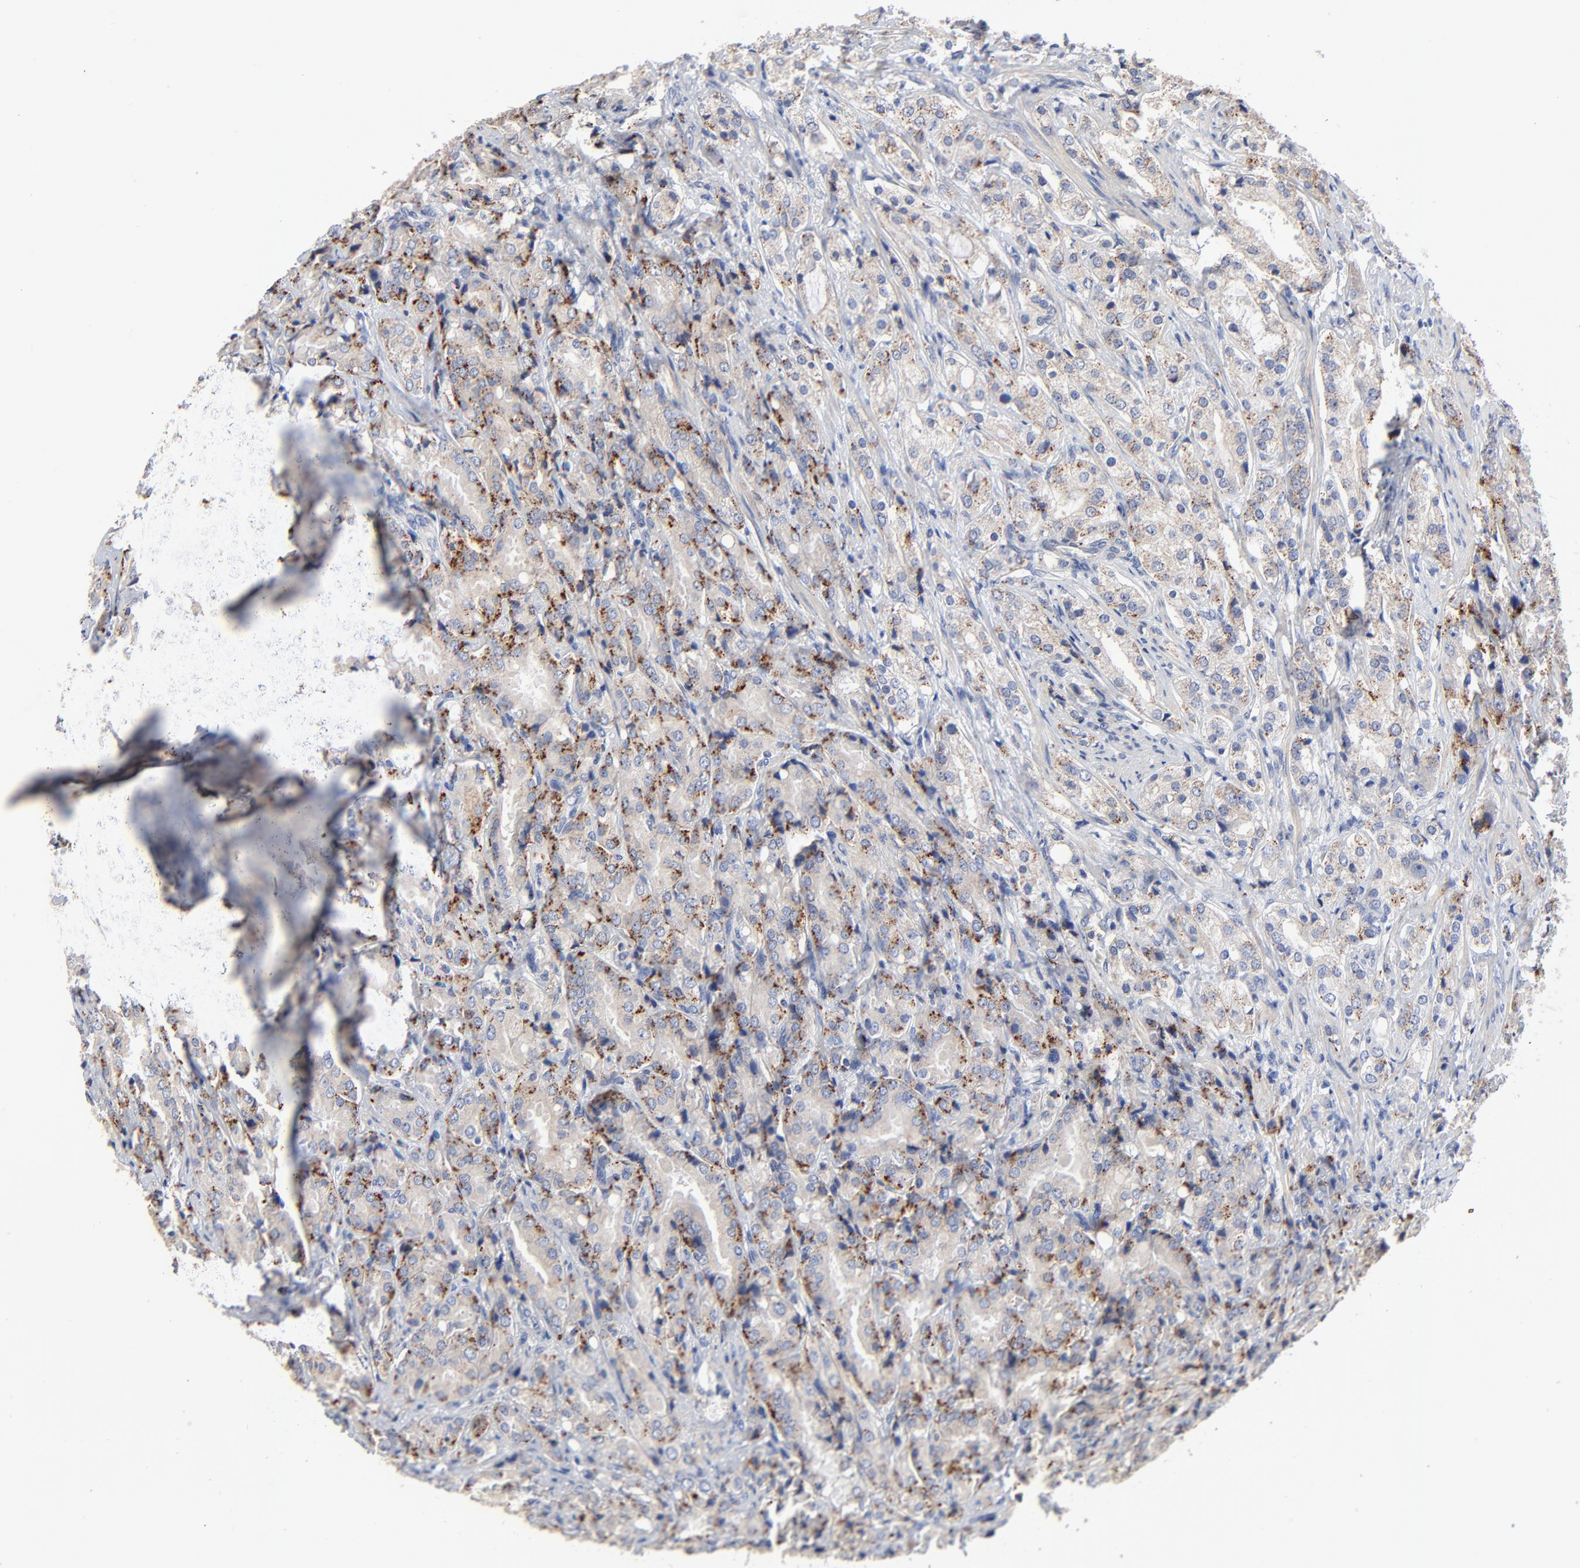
{"staining": {"intensity": "strong", "quantity": ">75%", "location": "cytoplasmic/membranous"}, "tissue": "prostate cancer", "cell_type": "Tumor cells", "image_type": "cancer", "snomed": [{"axis": "morphology", "description": "Adenocarcinoma, High grade"}, {"axis": "topography", "description": "Prostate"}], "caption": "A photomicrograph of human high-grade adenocarcinoma (prostate) stained for a protein shows strong cytoplasmic/membranous brown staining in tumor cells.", "gene": "AADAC", "patient": {"sex": "male", "age": 68}}